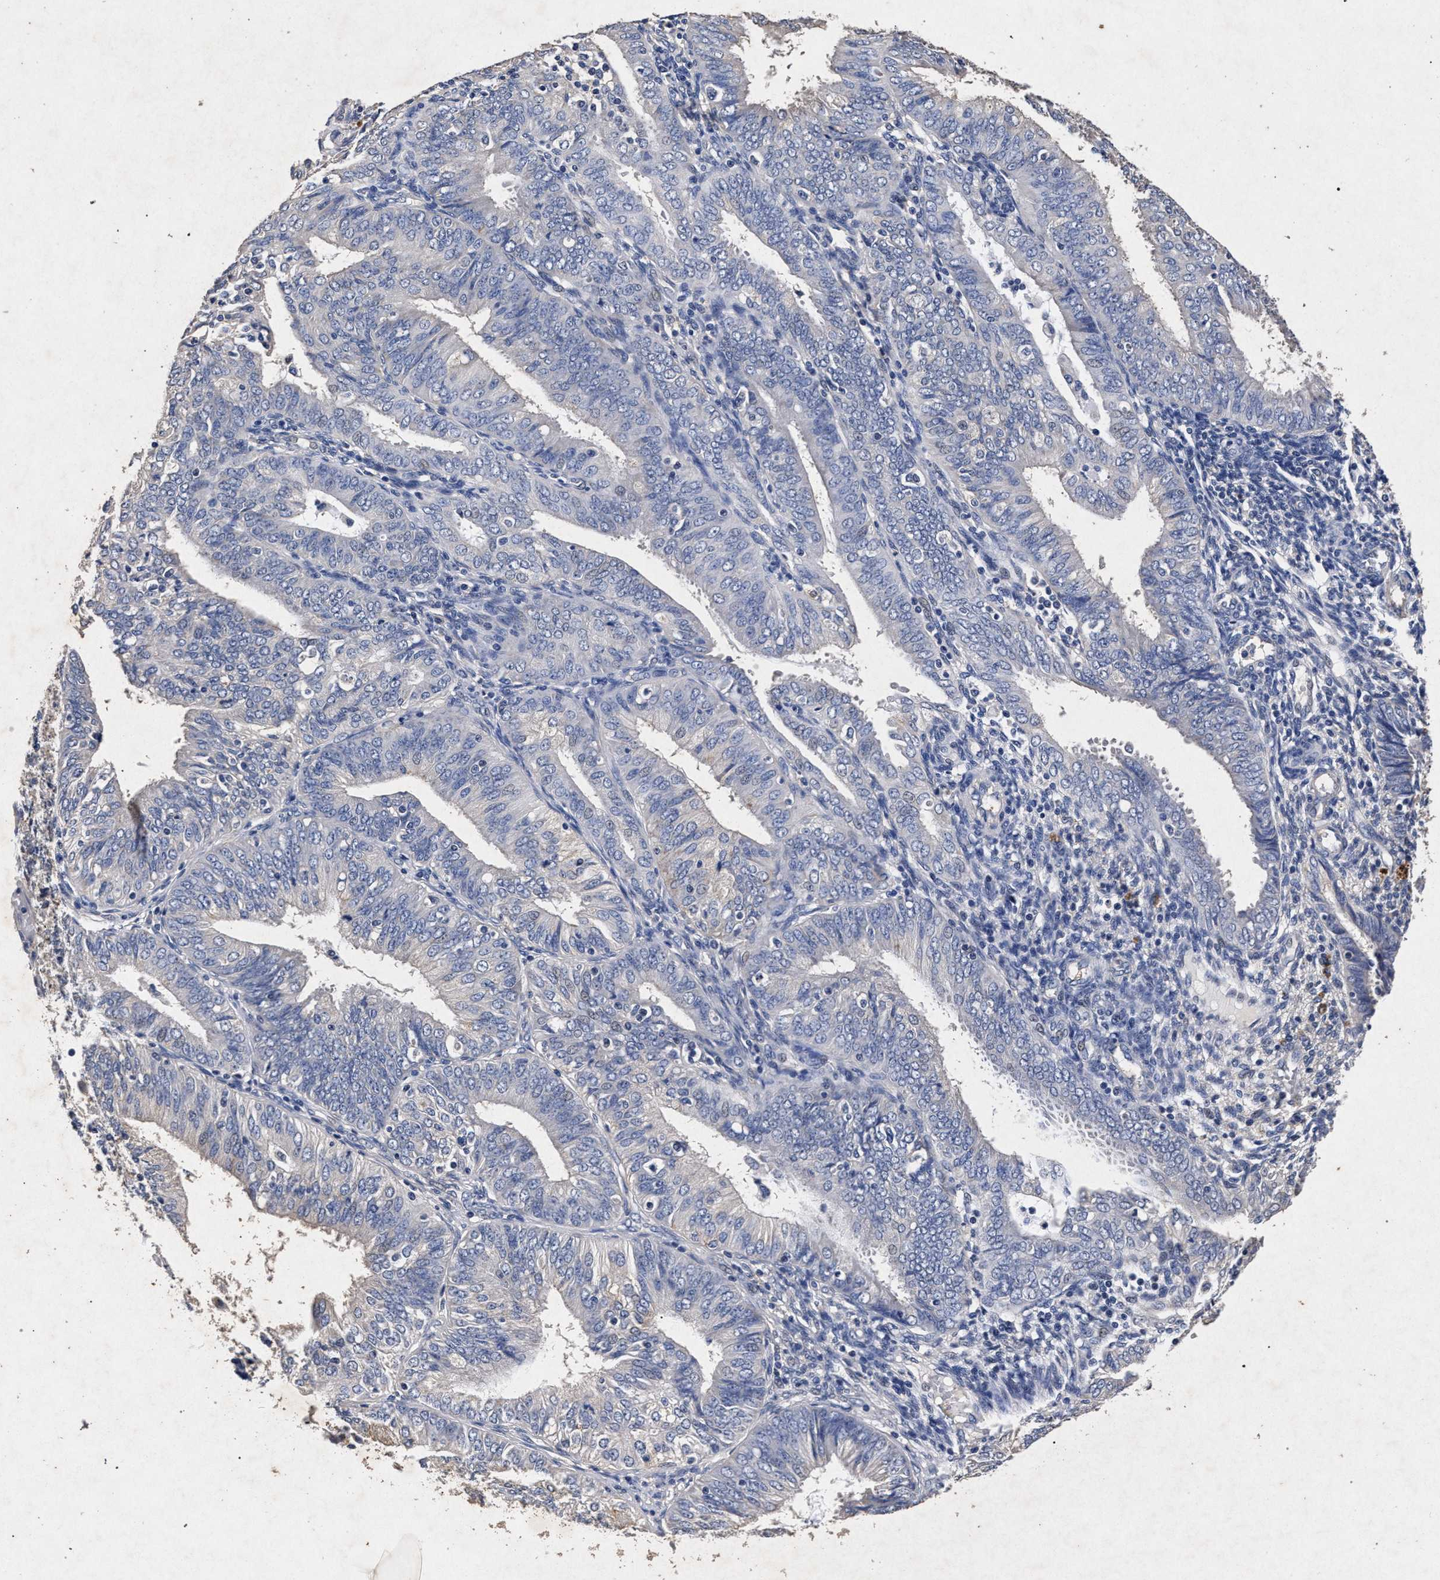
{"staining": {"intensity": "negative", "quantity": "none", "location": "none"}, "tissue": "endometrial cancer", "cell_type": "Tumor cells", "image_type": "cancer", "snomed": [{"axis": "morphology", "description": "Adenocarcinoma, NOS"}, {"axis": "topography", "description": "Endometrium"}], "caption": "Protein analysis of endometrial cancer shows no significant expression in tumor cells. (DAB (3,3'-diaminobenzidine) immunohistochemistry (IHC), high magnification).", "gene": "ATP1A2", "patient": {"sex": "female", "age": 58}}